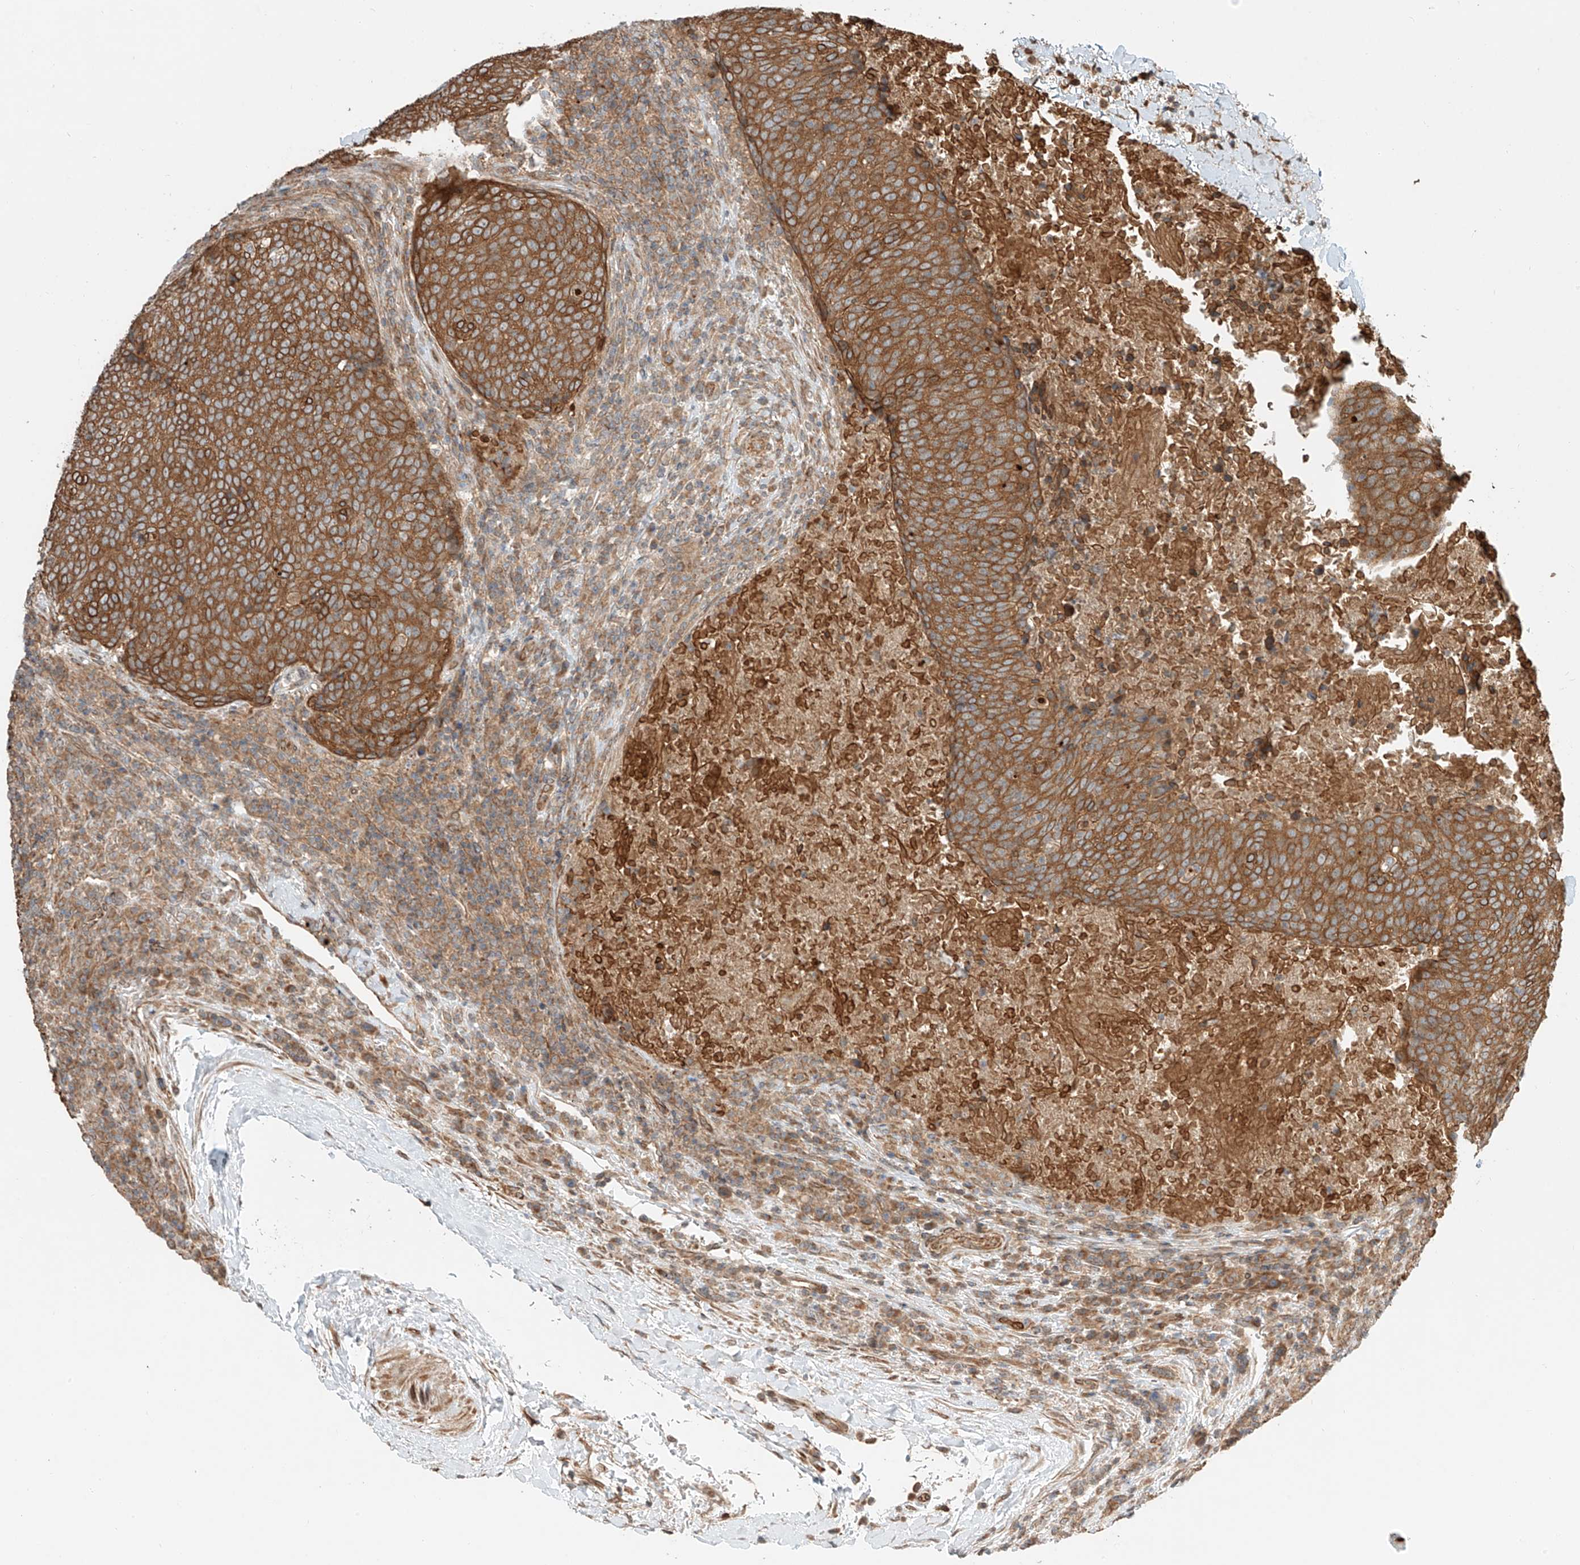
{"staining": {"intensity": "moderate", "quantity": ">75%", "location": "cytoplasmic/membranous"}, "tissue": "head and neck cancer", "cell_type": "Tumor cells", "image_type": "cancer", "snomed": [{"axis": "morphology", "description": "Squamous cell carcinoma, NOS"}, {"axis": "morphology", "description": "Squamous cell carcinoma, metastatic, NOS"}, {"axis": "topography", "description": "Lymph node"}, {"axis": "topography", "description": "Head-Neck"}], "caption": "Squamous cell carcinoma (head and neck) stained for a protein (brown) exhibits moderate cytoplasmic/membranous positive staining in about >75% of tumor cells.", "gene": "CEP162", "patient": {"sex": "male", "age": 62}}